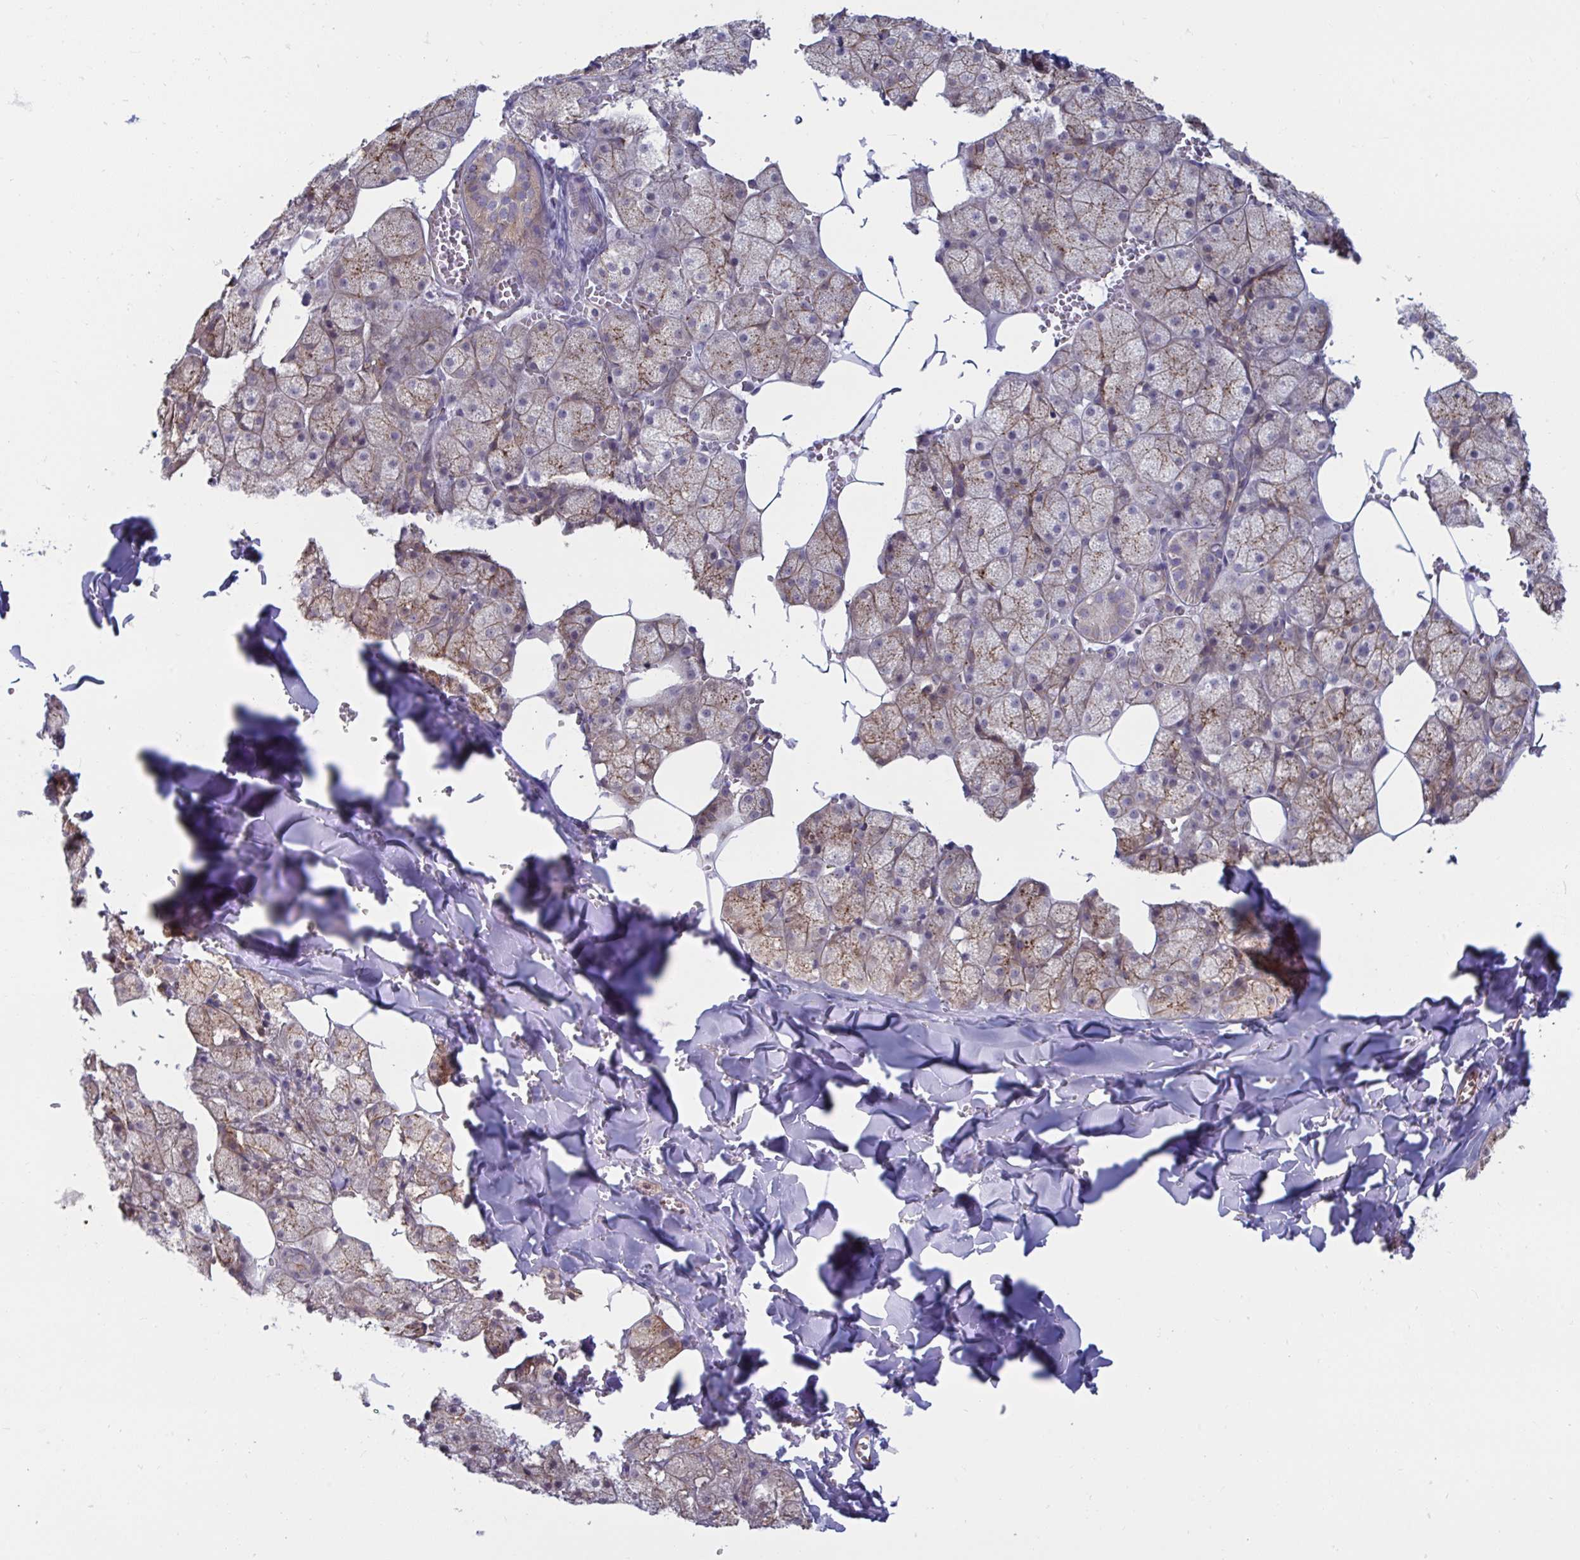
{"staining": {"intensity": "moderate", "quantity": "25%-75%", "location": "cytoplasmic/membranous"}, "tissue": "salivary gland", "cell_type": "Glandular cells", "image_type": "normal", "snomed": [{"axis": "morphology", "description": "Normal tissue, NOS"}, {"axis": "topography", "description": "Salivary gland"}, {"axis": "topography", "description": "Peripheral nerve tissue"}], "caption": "Protein staining of normal salivary gland demonstrates moderate cytoplasmic/membranous staining in about 25%-75% of glandular cells. (IHC, brightfield microscopy, high magnification).", "gene": "SLC9A6", "patient": {"sex": "male", "age": 38}}